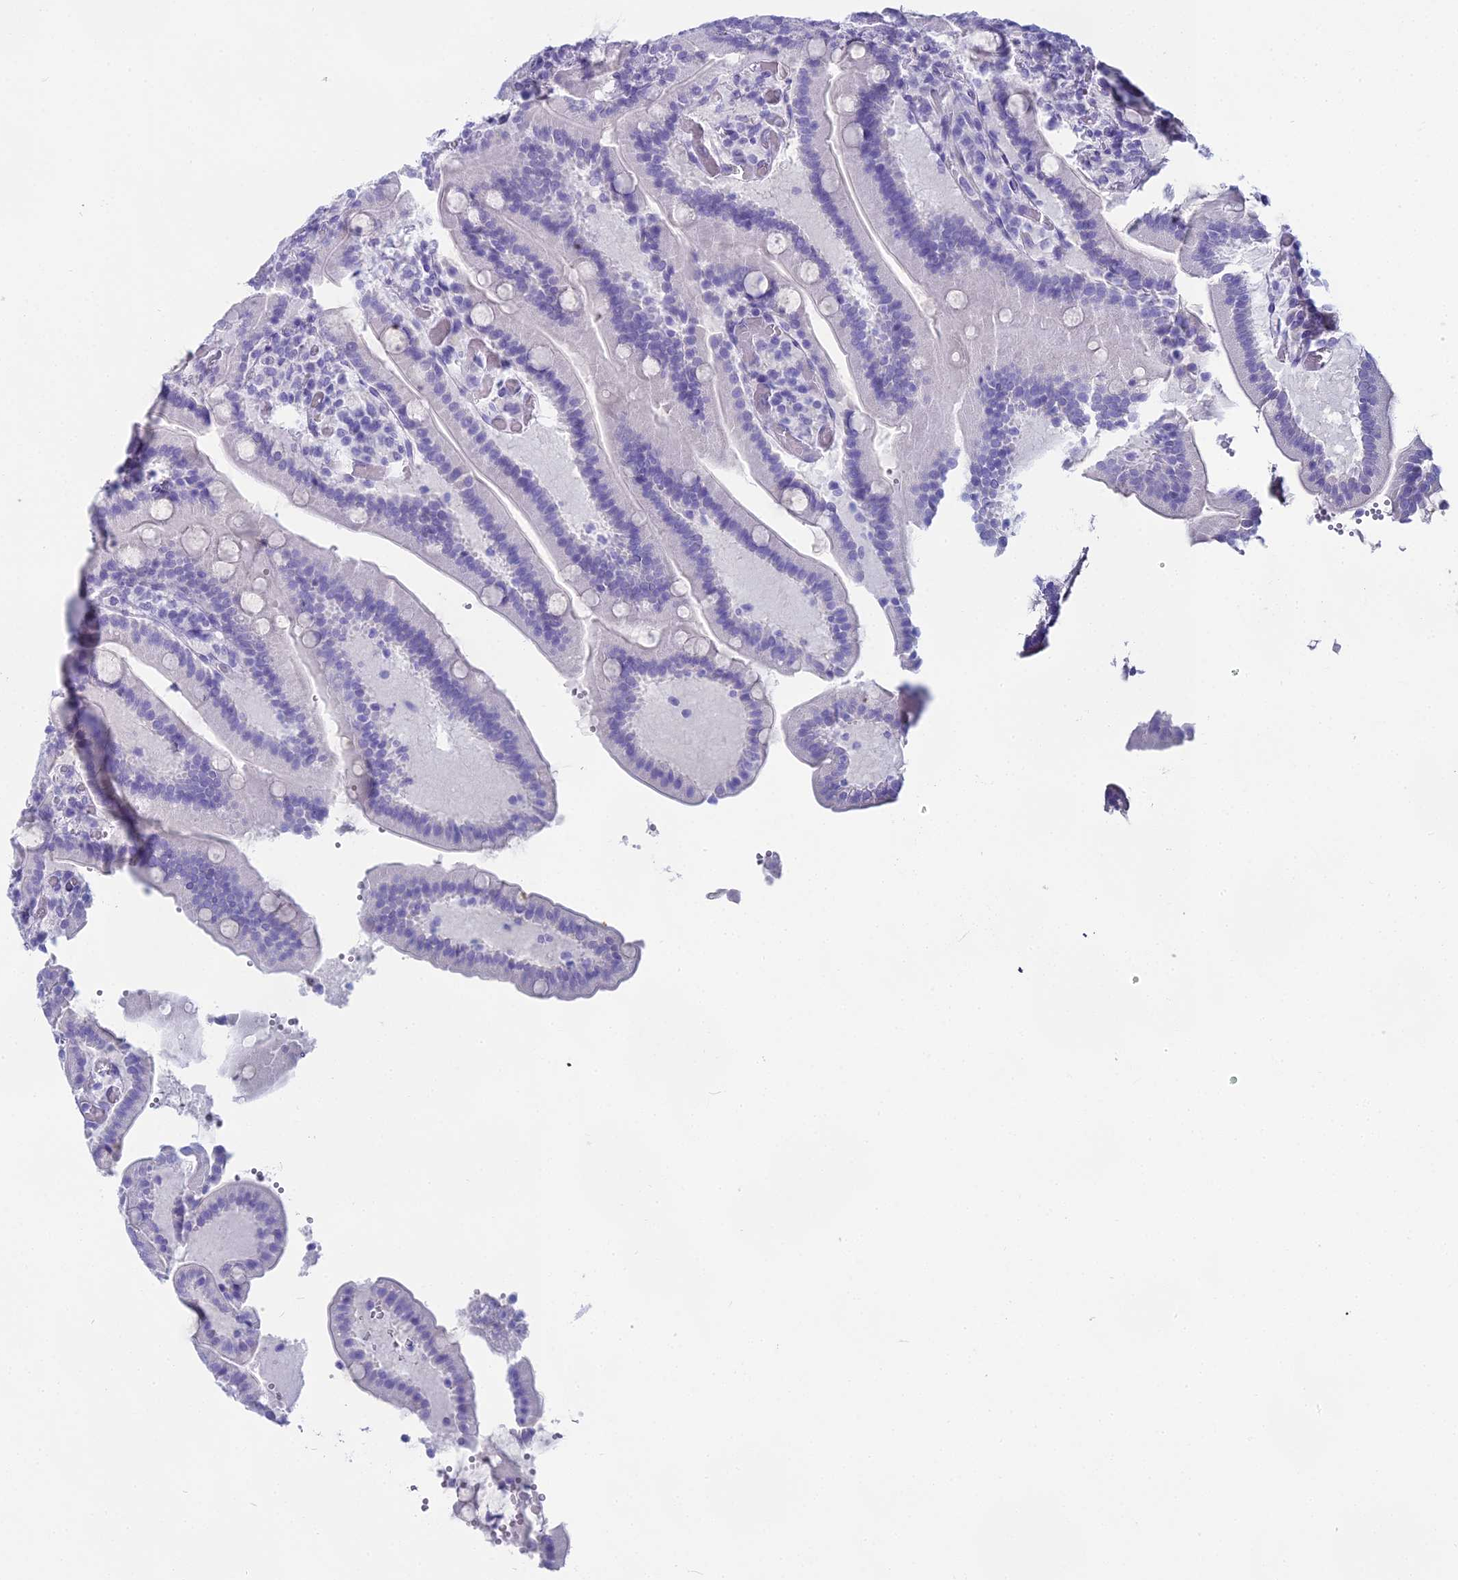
{"staining": {"intensity": "negative", "quantity": "none", "location": "none"}, "tissue": "duodenum", "cell_type": "Glandular cells", "image_type": "normal", "snomed": [{"axis": "morphology", "description": "Normal tissue, NOS"}, {"axis": "topography", "description": "Duodenum"}], "caption": "Immunohistochemistry (IHC) image of unremarkable duodenum: human duodenum stained with DAB (3,3'-diaminobenzidine) demonstrates no significant protein expression in glandular cells.", "gene": "UNC80", "patient": {"sex": "female", "age": 62}}